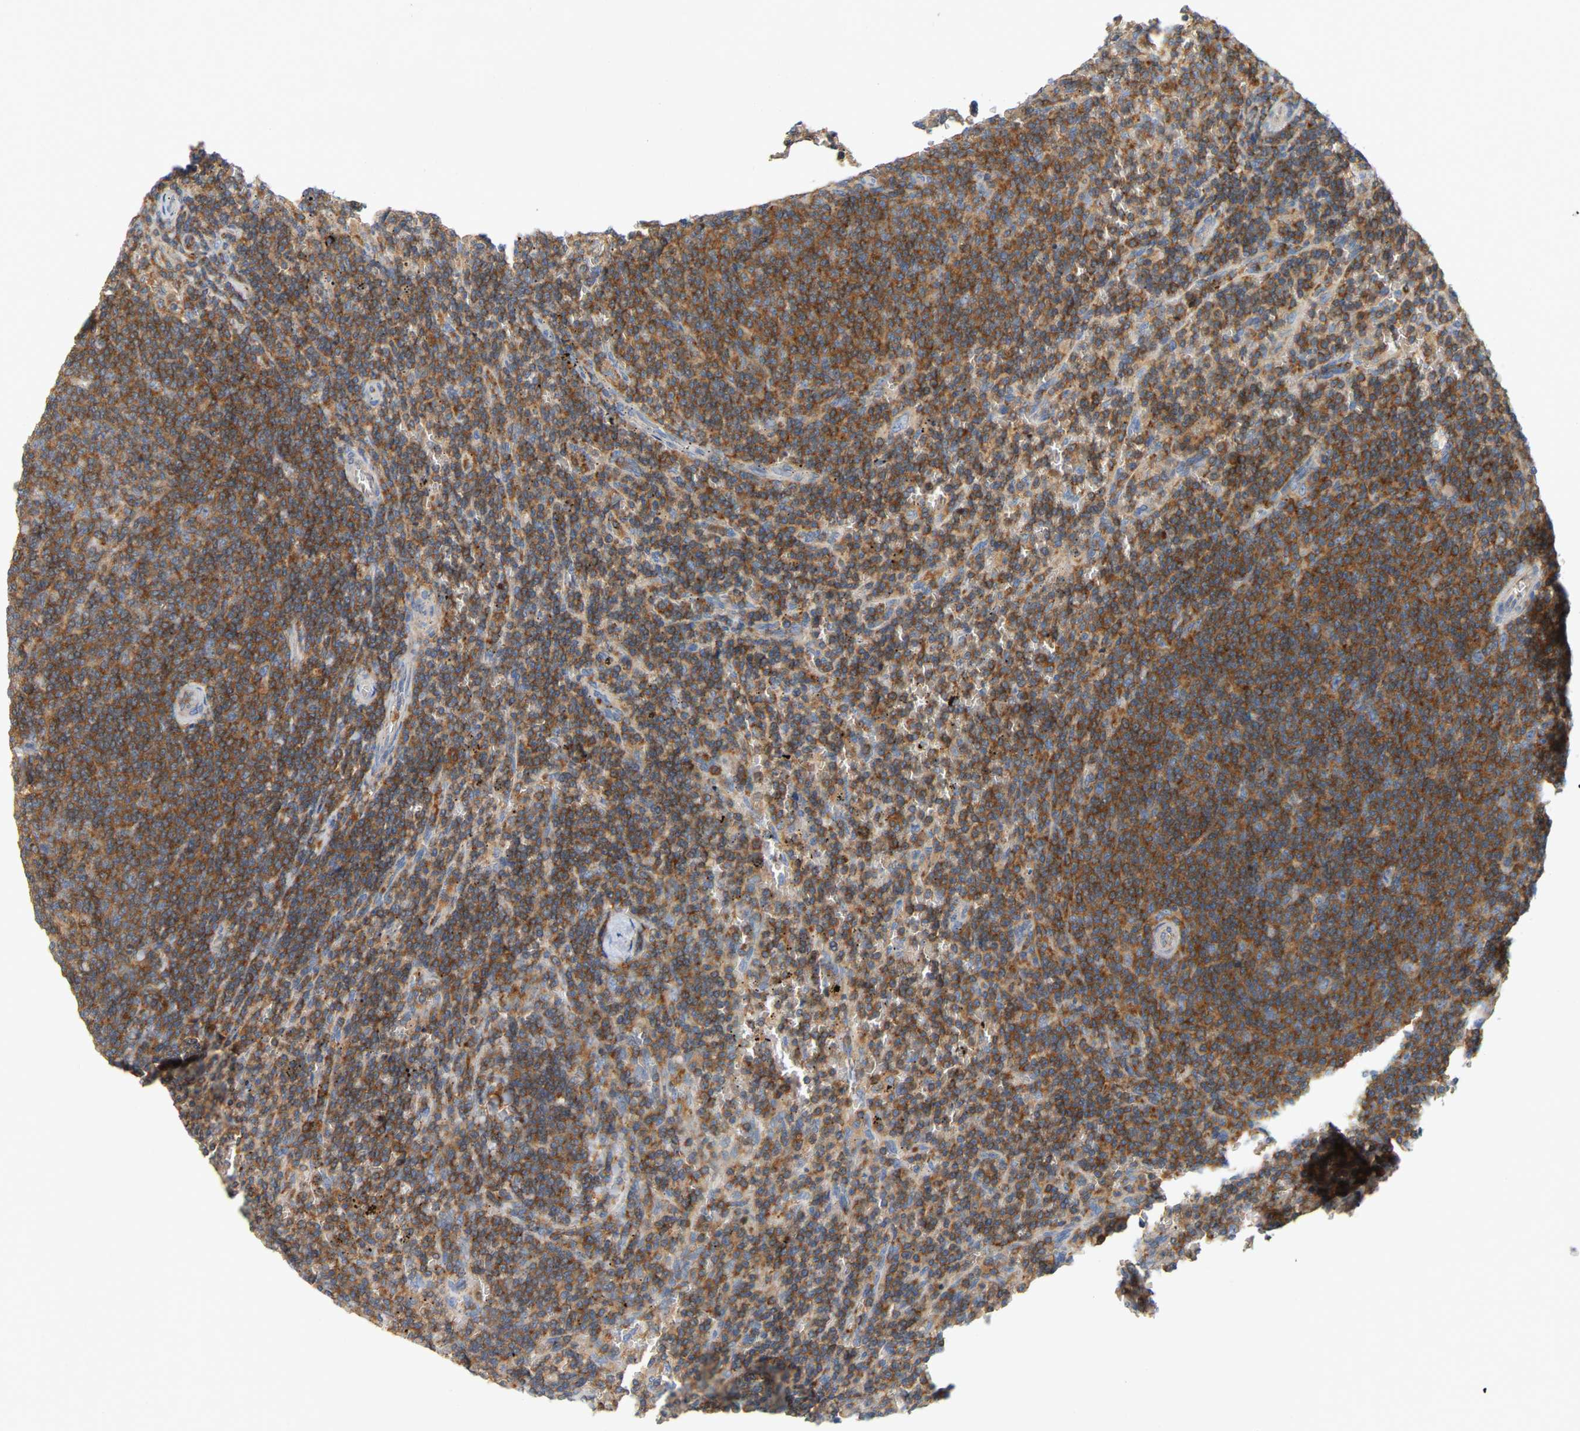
{"staining": {"intensity": "strong", "quantity": ">75%", "location": "cytoplasmic/membranous"}, "tissue": "lymphoma", "cell_type": "Tumor cells", "image_type": "cancer", "snomed": [{"axis": "morphology", "description": "Malignant lymphoma, non-Hodgkin's type, Low grade"}, {"axis": "topography", "description": "Spleen"}], "caption": "Human lymphoma stained with a protein marker shows strong staining in tumor cells.", "gene": "AKAP13", "patient": {"sex": "female", "age": 50}}